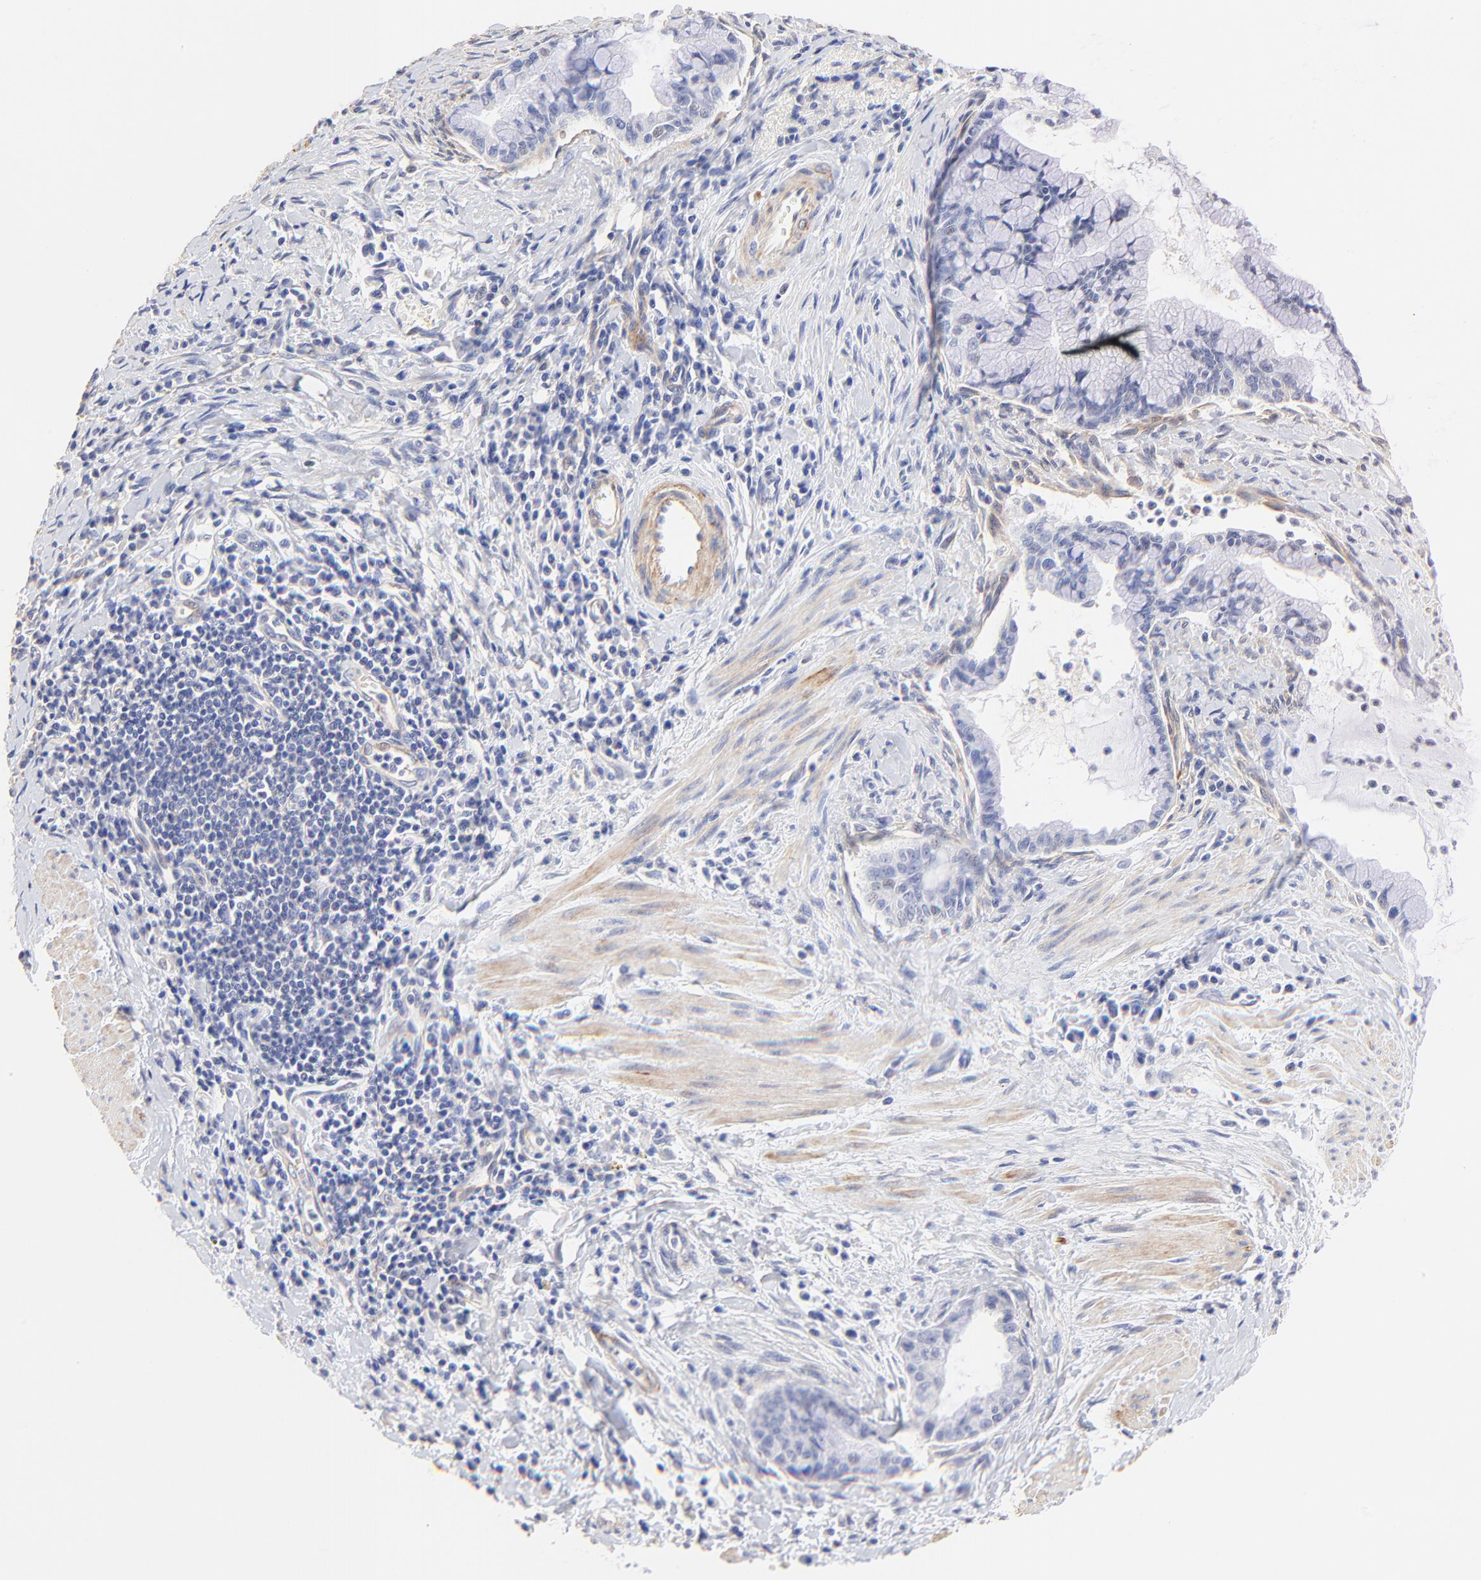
{"staining": {"intensity": "negative", "quantity": "none", "location": "none"}, "tissue": "pancreatic cancer", "cell_type": "Tumor cells", "image_type": "cancer", "snomed": [{"axis": "morphology", "description": "Adenocarcinoma, NOS"}, {"axis": "topography", "description": "Pancreas"}], "caption": "This is a image of IHC staining of pancreatic cancer (adenocarcinoma), which shows no expression in tumor cells.", "gene": "ACTRT1", "patient": {"sex": "male", "age": 59}}